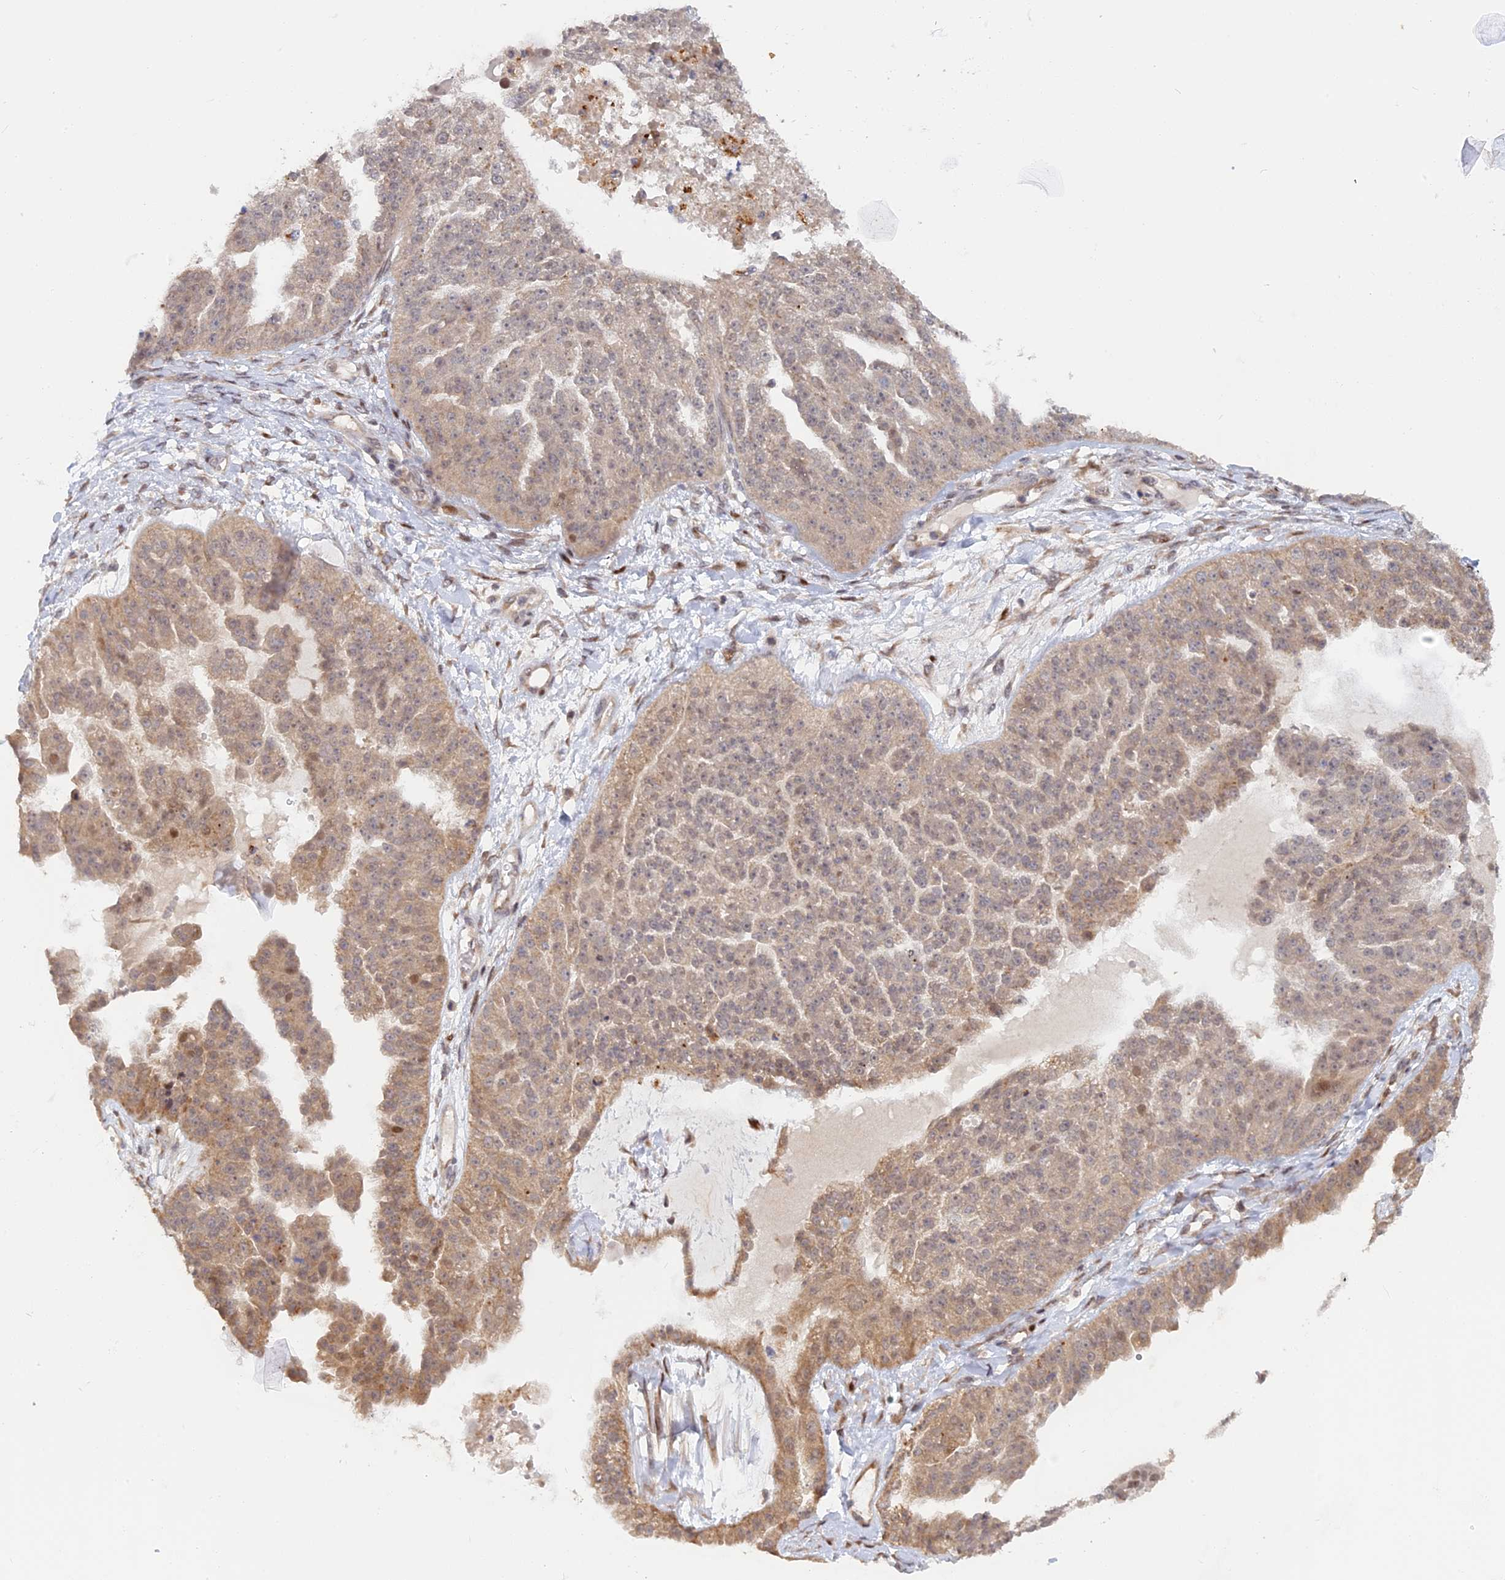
{"staining": {"intensity": "weak", "quantity": "25%-75%", "location": "cytoplasmic/membranous,nuclear"}, "tissue": "ovarian cancer", "cell_type": "Tumor cells", "image_type": "cancer", "snomed": [{"axis": "morphology", "description": "Cystadenocarcinoma, serous, NOS"}, {"axis": "topography", "description": "Ovary"}], "caption": "Weak cytoplasmic/membranous and nuclear expression is seen in about 25%-75% of tumor cells in ovarian serous cystadenocarcinoma.", "gene": "GSKIP", "patient": {"sex": "female", "age": 58}}